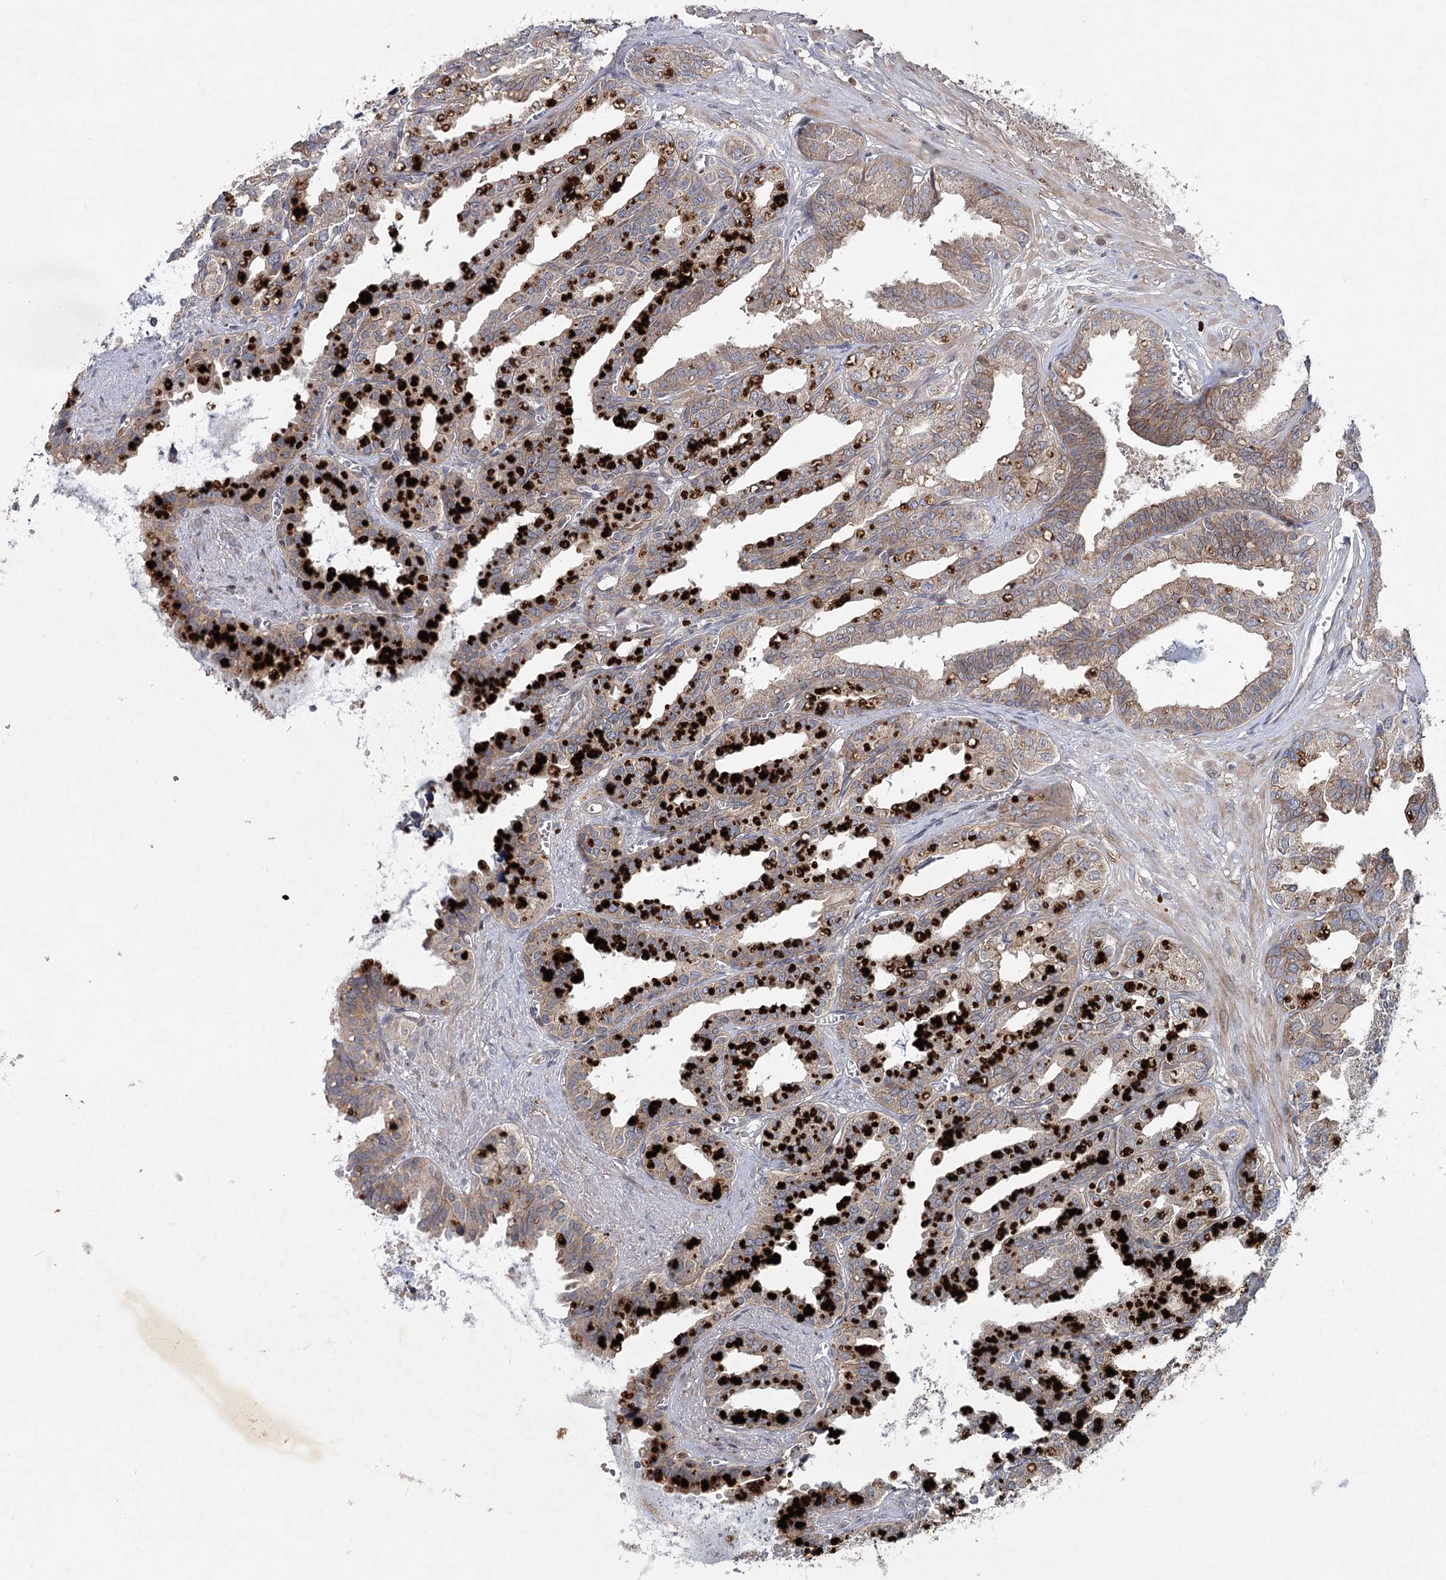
{"staining": {"intensity": "moderate", "quantity": ">75%", "location": "cytoplasmic/membranous"}, "tissue": "seminal vesicle", "cell_type": "Glandular cells", "image_type": "normal", "snomed": [{"axis": "morphology", "description": "Normal tissue, NOS"}, {"axis": "topography", "description": "Prostate"}, {"axis": "topography", "description": "Seminal veicle"}], "caption": "Seminal vesicle stained for a protein exhibits moderate cytoplasmic/membranous positivity in glandular cells. Nuclei are stained in blue.", "gene": "MAP3K13", "patient": {"sex": "male", "age": 51}}